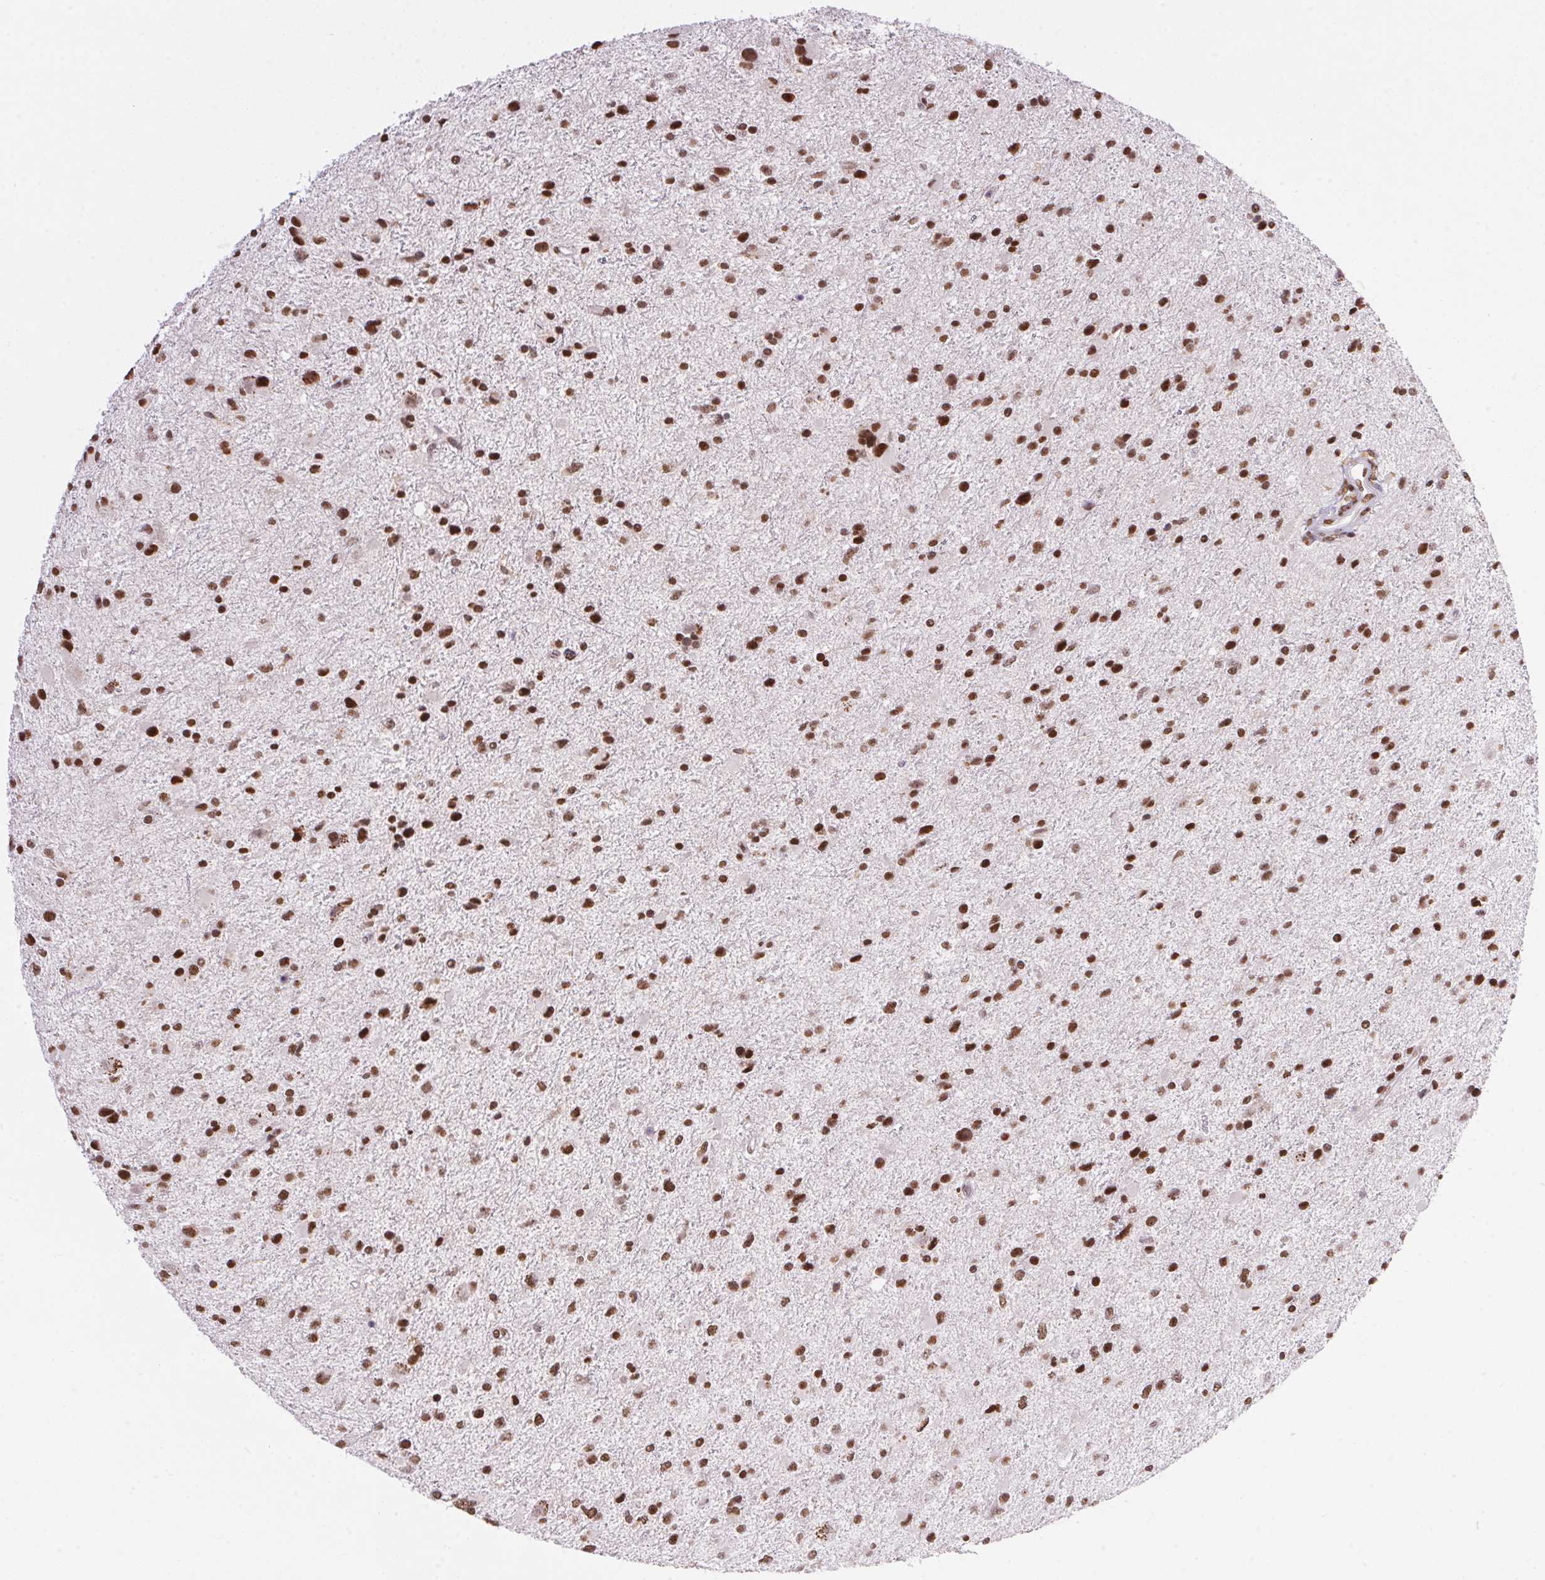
{"staining": {"intensity": "moderate", "quantity": ">75%", "location": "nuclear"}, "tissue": "glioma", "cell_type": "Tumor cells", "image_type": "cancer", "snomed": [{"axis": "morphology", "description": "Glioma, malignant, Low grade"}, {"axis": "topography", "description": "Brain"}], "caption": "A high-resolution photomicrograph shows immunohistochemistry (IHC) staining of malignant low-grade glioma, which shows moderate nuclear staining in about >75% of tumor cells.", "gene": "NFE2L1", "patient": {"sex": "female", "age": 32}}